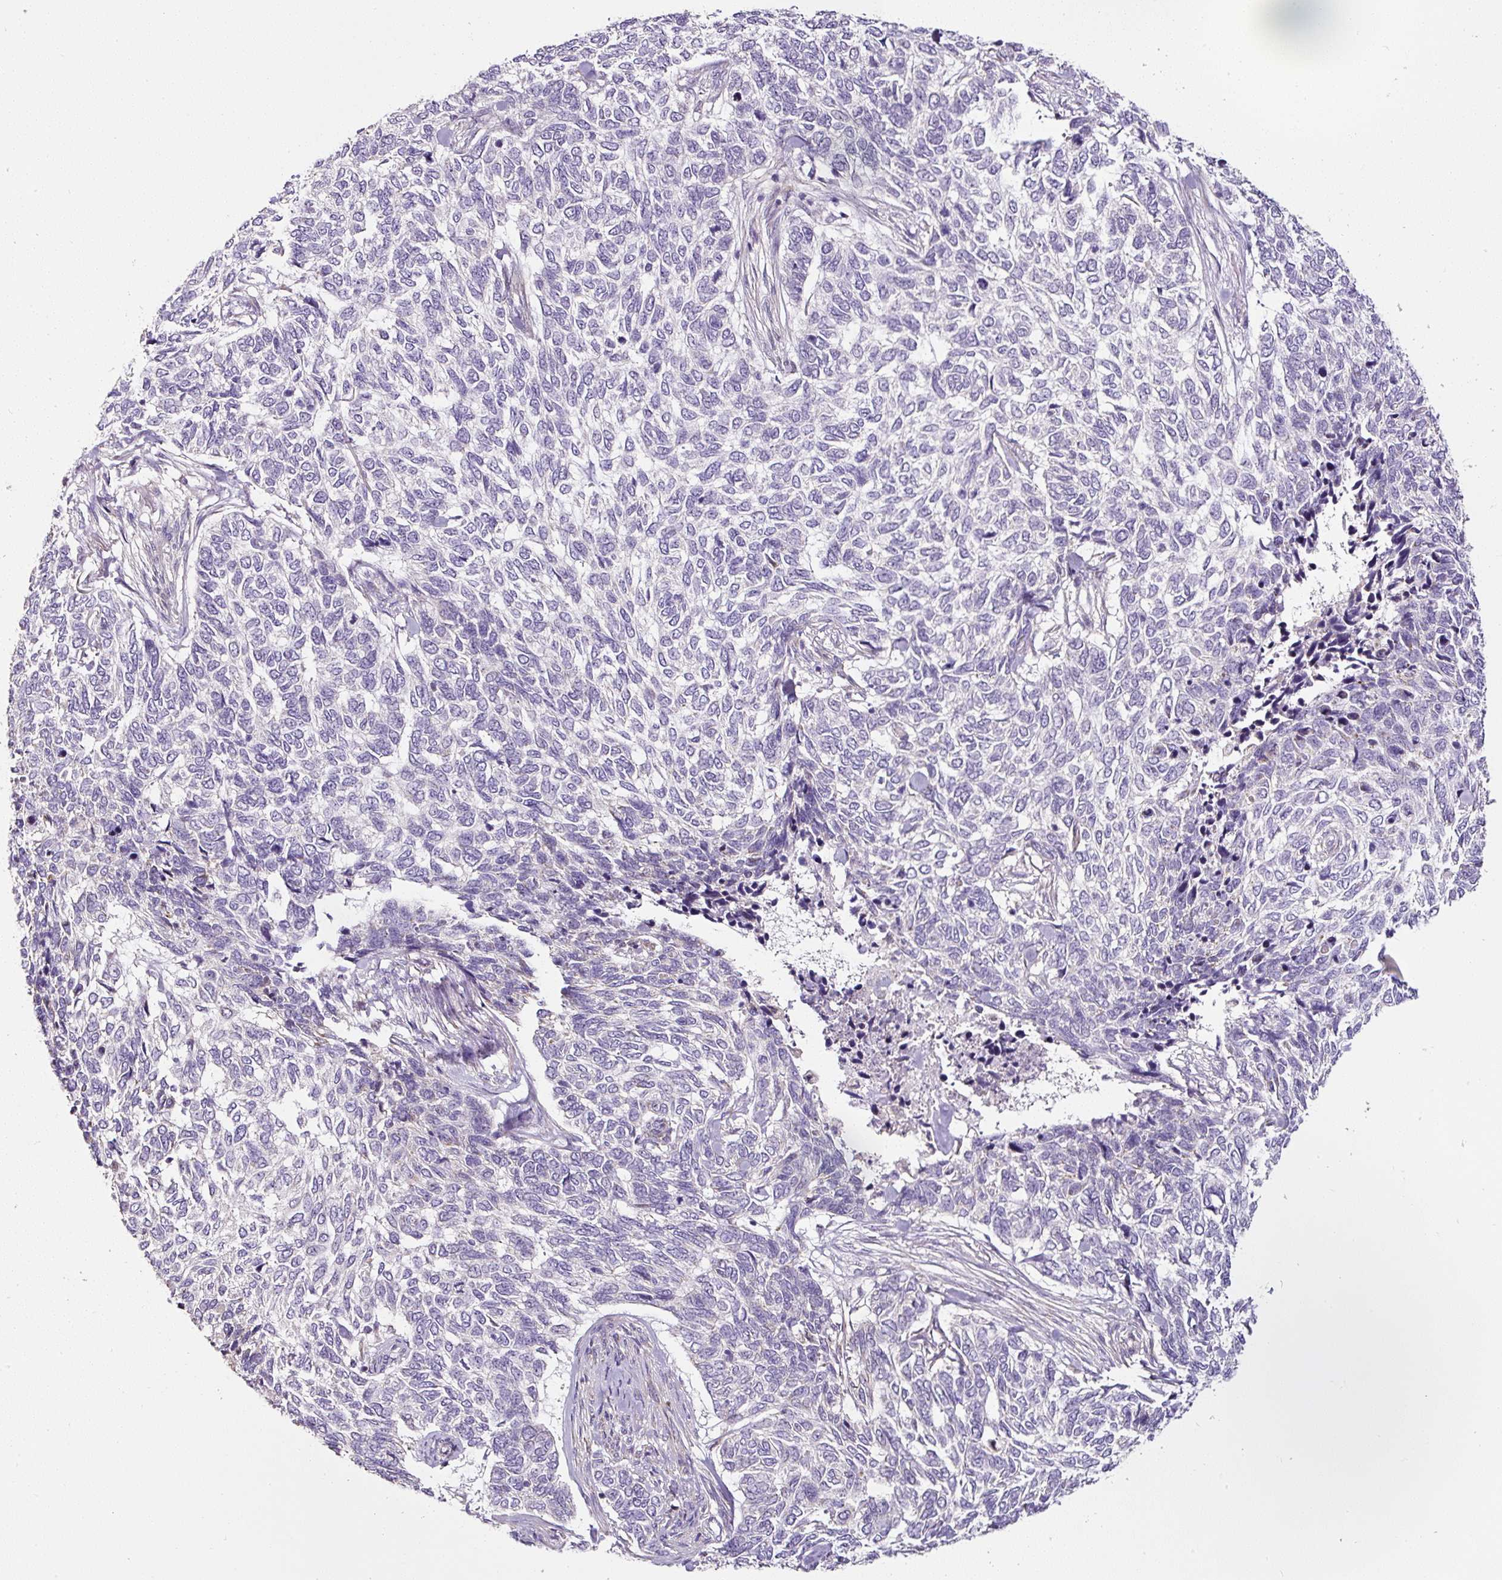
{"staining": {"intensity": "negative", "quantity": "none", "location": "none"}, "tissue": "skin cancer", "cell_type": "Tumor cells", "image_type": "cancer", "snomed": [{"axis": "morphology", "description": "Basal cell carcinoma"}, {"axis": "topography", "description": "Skin"}], "caption": "This histopathology image is of skin cancer (basal cell carcinoma) stained with immunohistochemistry (IHC) to label a protein in brown with the nuclei are counter-stained blue. There is no staining in tumor cells.", "gene": "HPS4", "patient": {"sex": "female", "age": 65}}